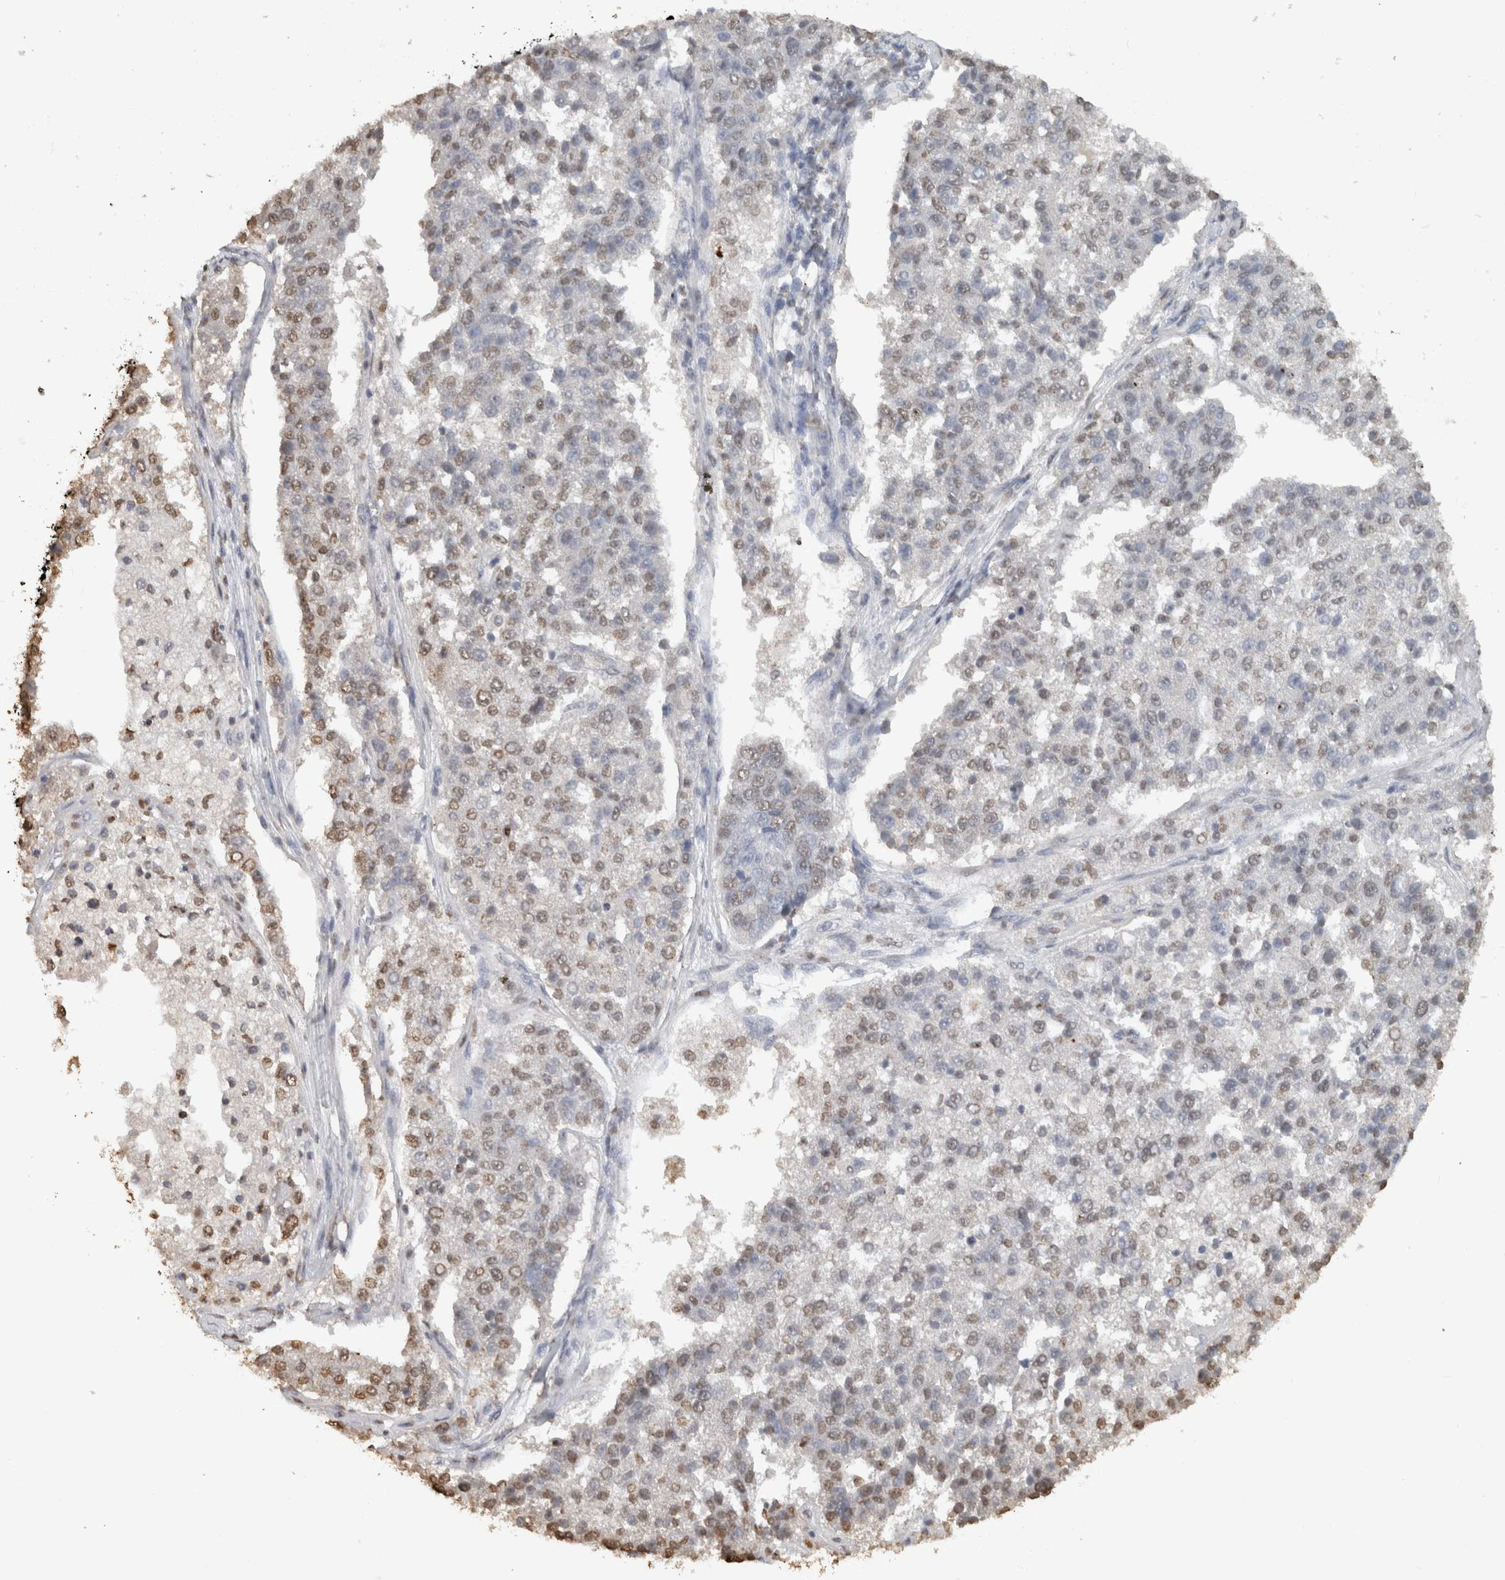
{"staining": {"intensity": "weak", "quantity": "25%-75%", "location": "nuclear"}, "tissue": "pancreatic cancer", "cell_type": "Tumor cells", "image_type": "cancer", "snomed": [{"axis": "morphology", "description": "Adenocarcinoma, NOS"}, {"axis": "topography", "description": "Pancreas"}], "caption": "A brown stain shows weak nuclear positivity of a protein in human pancreatic cancer tumor cells.", "gene": "HAND2", "patient": {"sex": "female", "age": 61}}